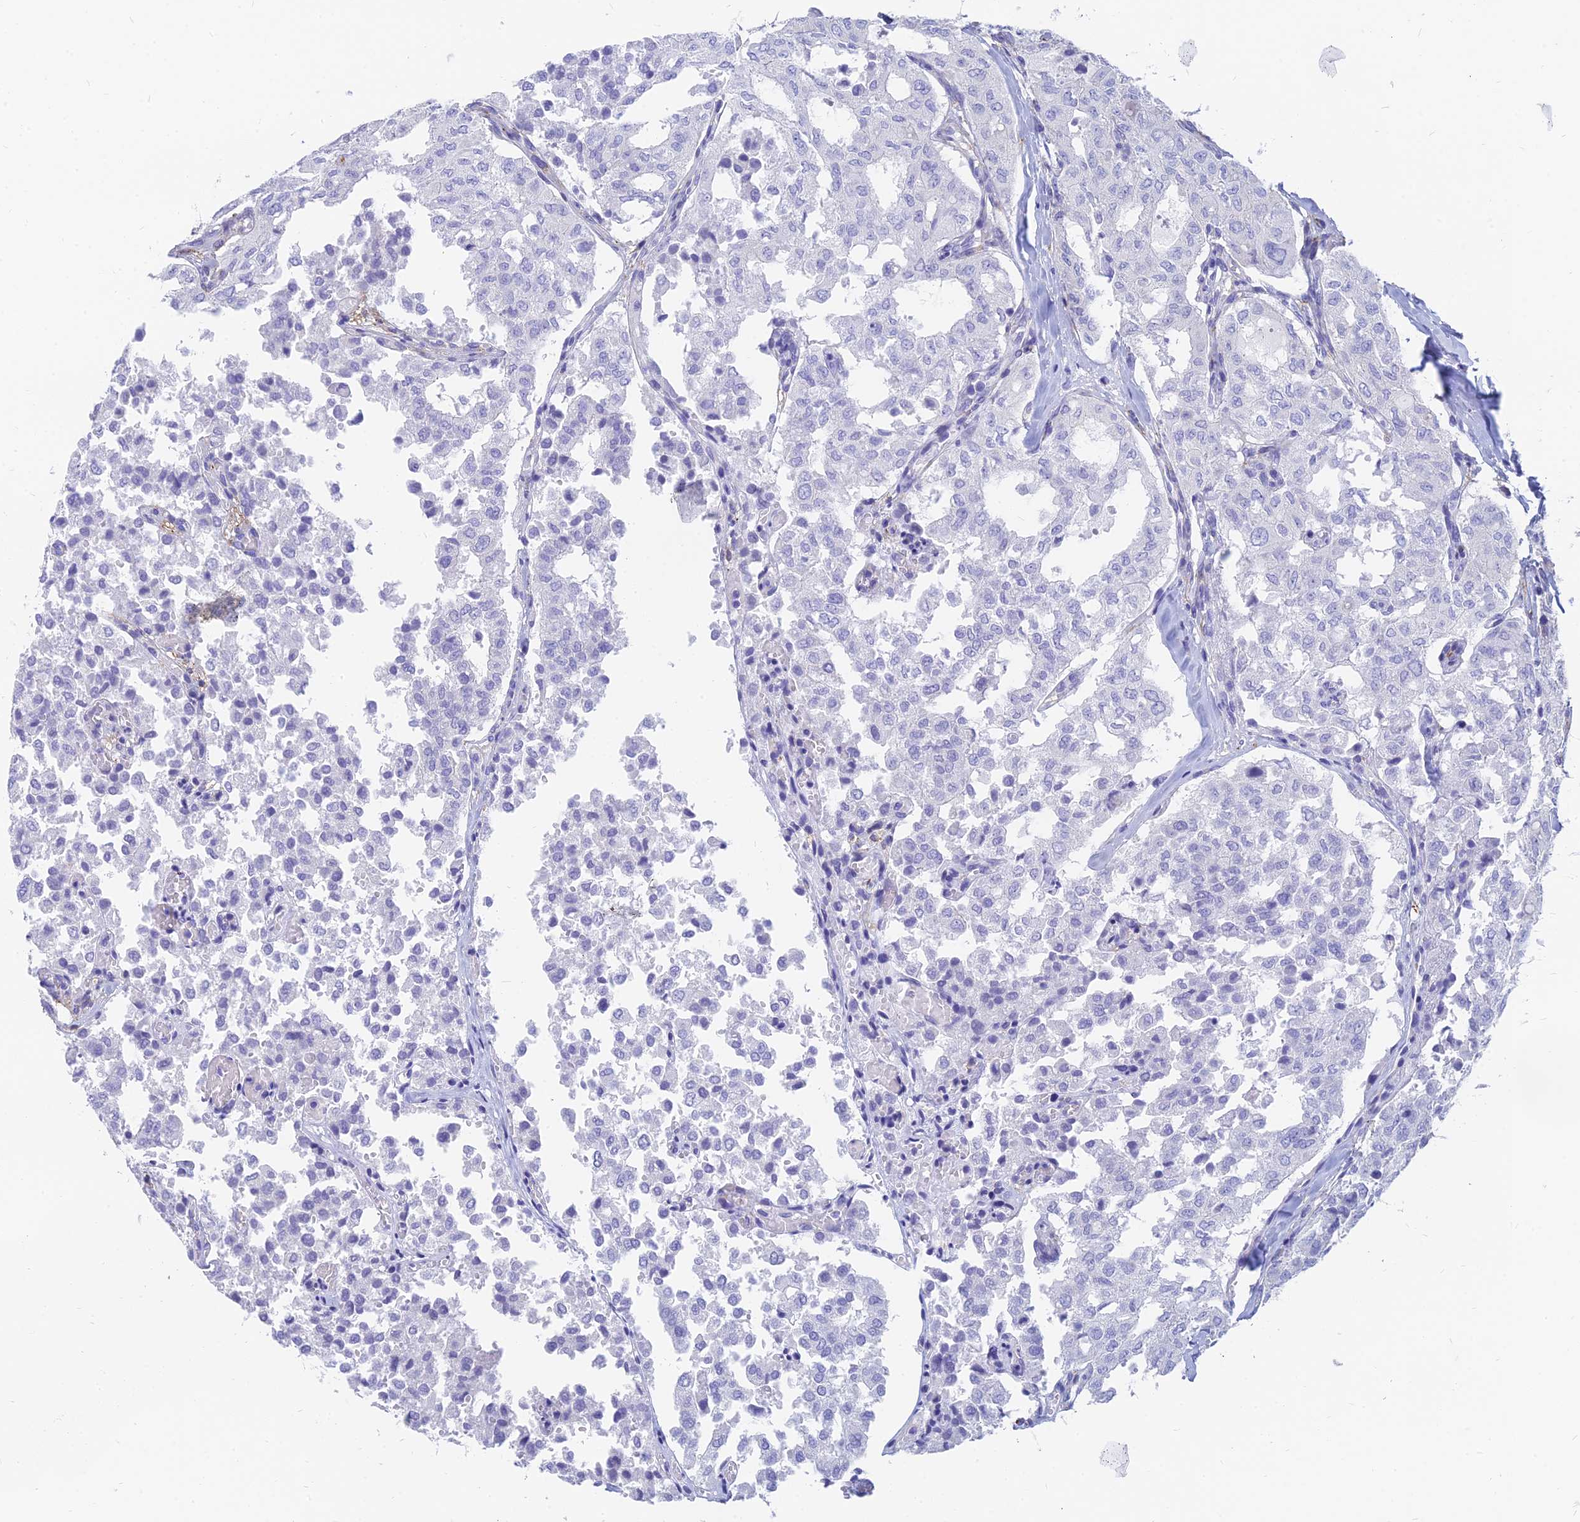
{"staining": {"intensity": "negative", "quantity": "none", "location": "none"}, "tissue": "thyroid cancer", "cell_type": "Tumor cells", "image_type": "cancer", "snomed": [{"axis": "morphology", "description": "Follicular adenoma carcinoma, NOS"}, {"axis": "topography", "description": "Thyroid gland"}], "caption": "Tumor cells are negative for protein expression in human thyroid cancer. (Immunohistochemistry, brightfield microscopy, high magnification).", "gene": "SLC36A2", "patient": {"sex": "male", "age": 75}}